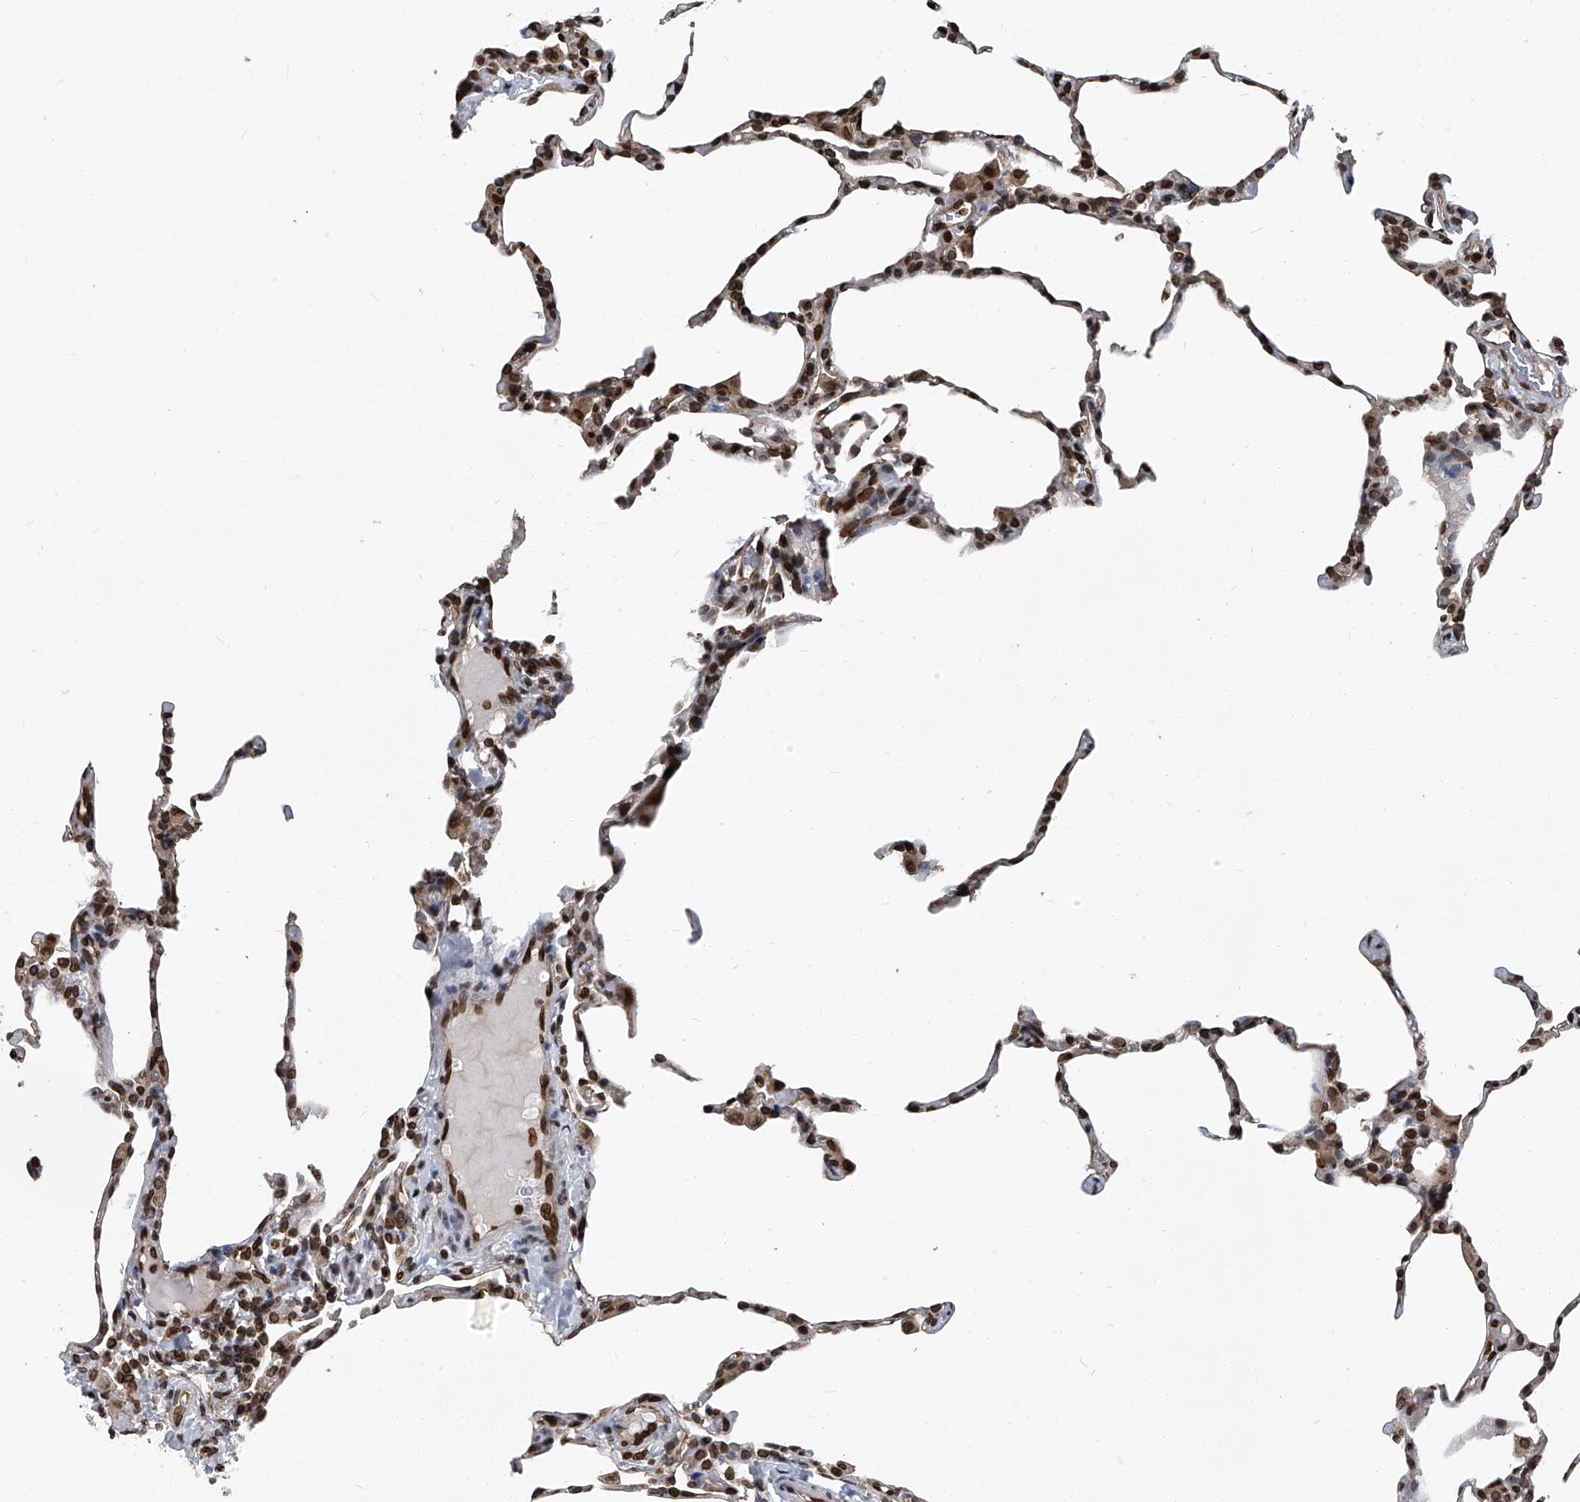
{"staining": {"intensity": "moderate", "quantity": ">75%", "location": "cytoplasmic/membranous,nuclear"}, "tissue": "lung", "cell_type": "Alveolar cells", "image_type": "normal", "snomed": [{"axis": "morphology", "description": "Normal tissue, NOS"}, {"axis": "topography", "description": "Lung"}], "caption": "High-magnification brightfield microscopy of unremarkable lung stained with DAB (brown) and counterstained with hematoxylin (blue). alveolar cells exhibit moderate cytoplasmic/membranous,nuclear positivity is appreciated in about>75% of cells. The staining was performed using DAB, with brown indicating positive protein expression. Nuclei are stained blue with hematoxylin.", "gene": "PHF20", "patient": {"sex": "male", "age": 20}}